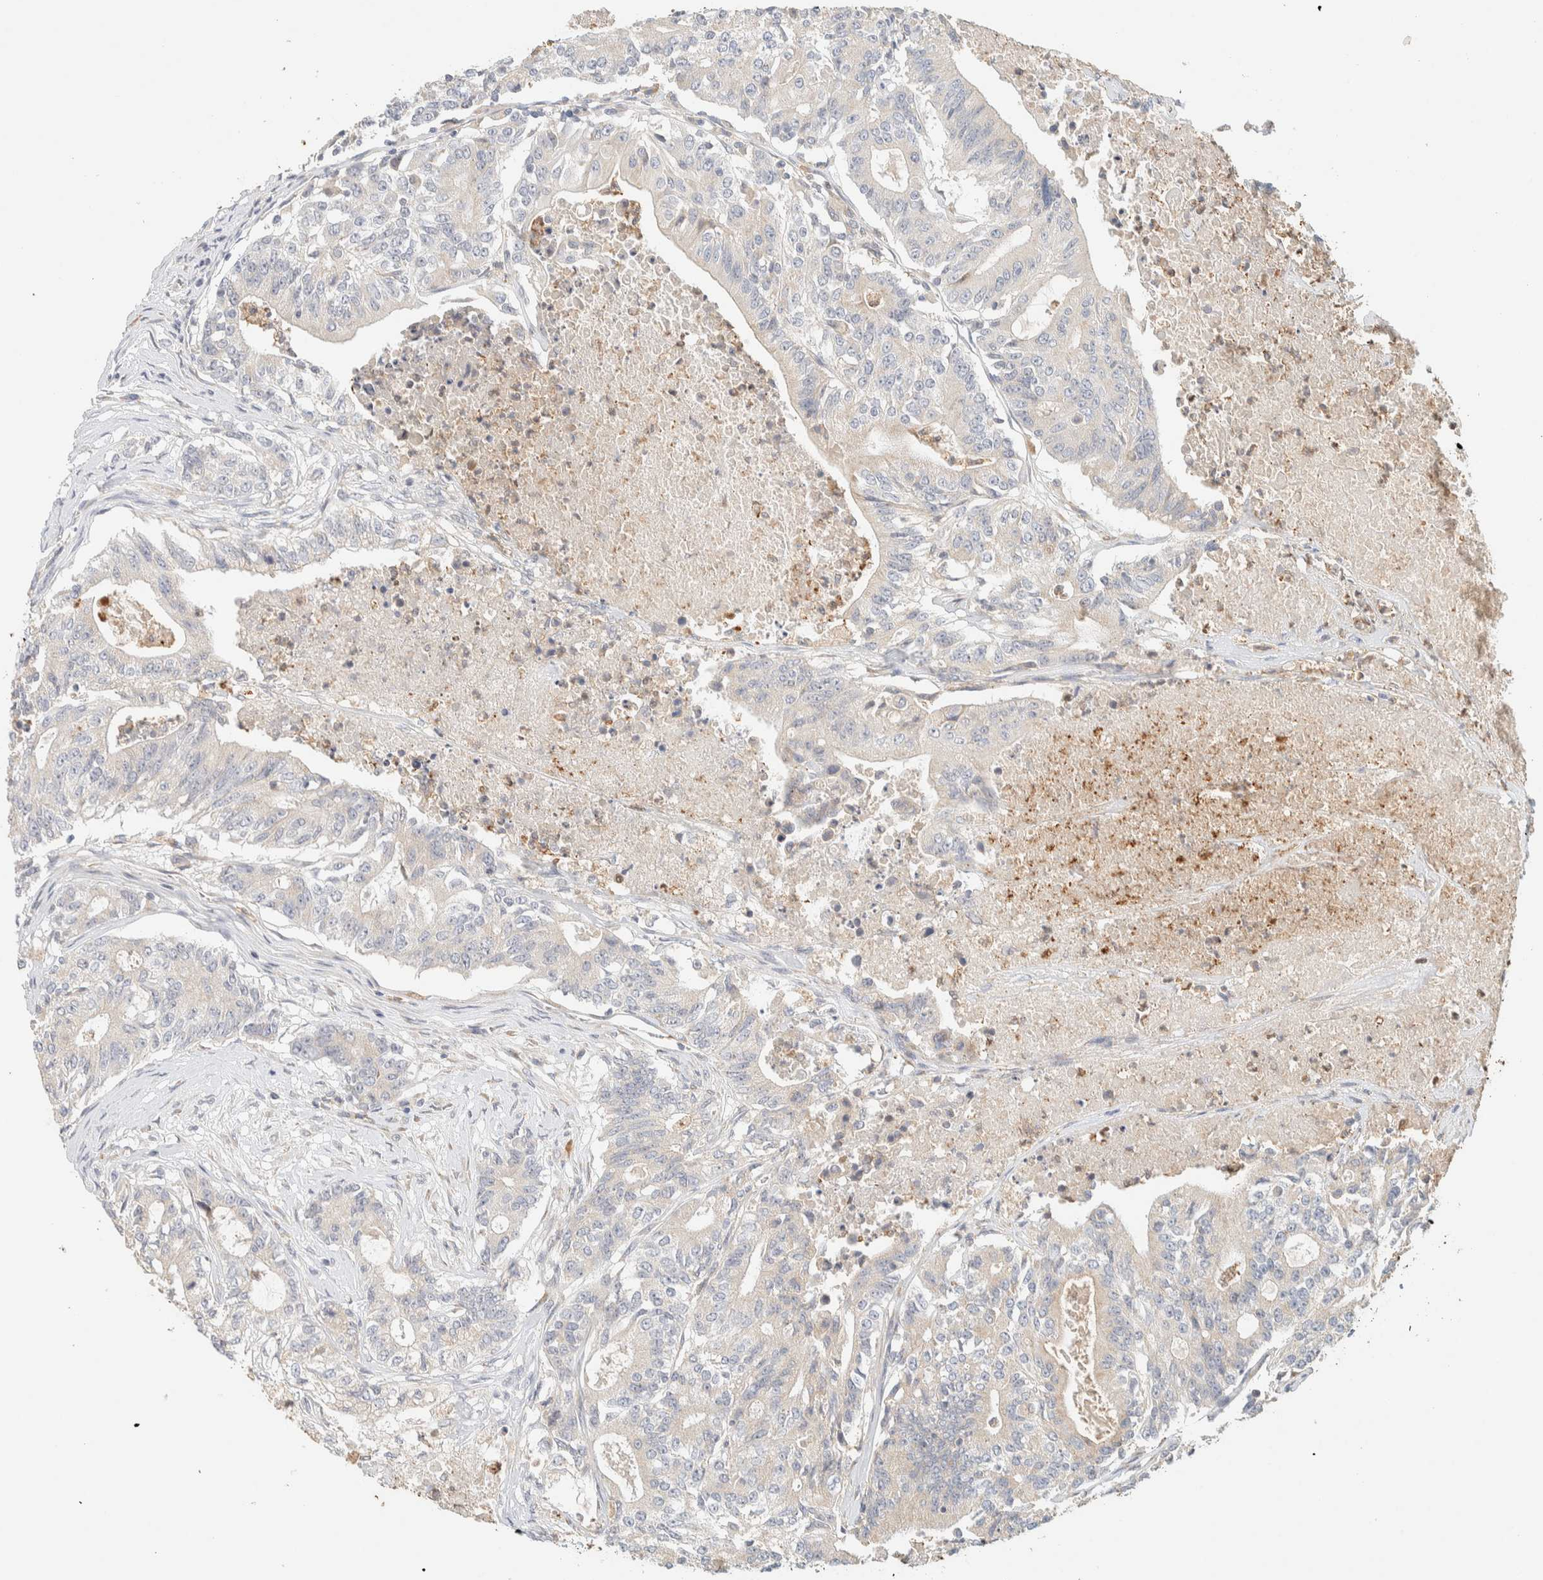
{"staining": {"intensity": "negative", "quantity": "none", "location": "none"}, "tissue": "colorectal cancer", "cell_type": "Tumor cells", "image_type": "cancer", "snomed": [{"axis": "morphology", "description": "Adenocarcinoma, NOS"}, {"axis": "topography", "description": "Colon"}], "caption": "Tumor cells are negative for protein expression in human colorectal cancer (adenocarcinoma). The staining was performed using DAB (3,3'-diaminobenzidine) to visualize the protein expression in brown, while the nuclei were stained in blue with hematoxylin (Magnification: 20x).", "gene": "TTC3", "patient": {"sex": "female", "age": 77}}